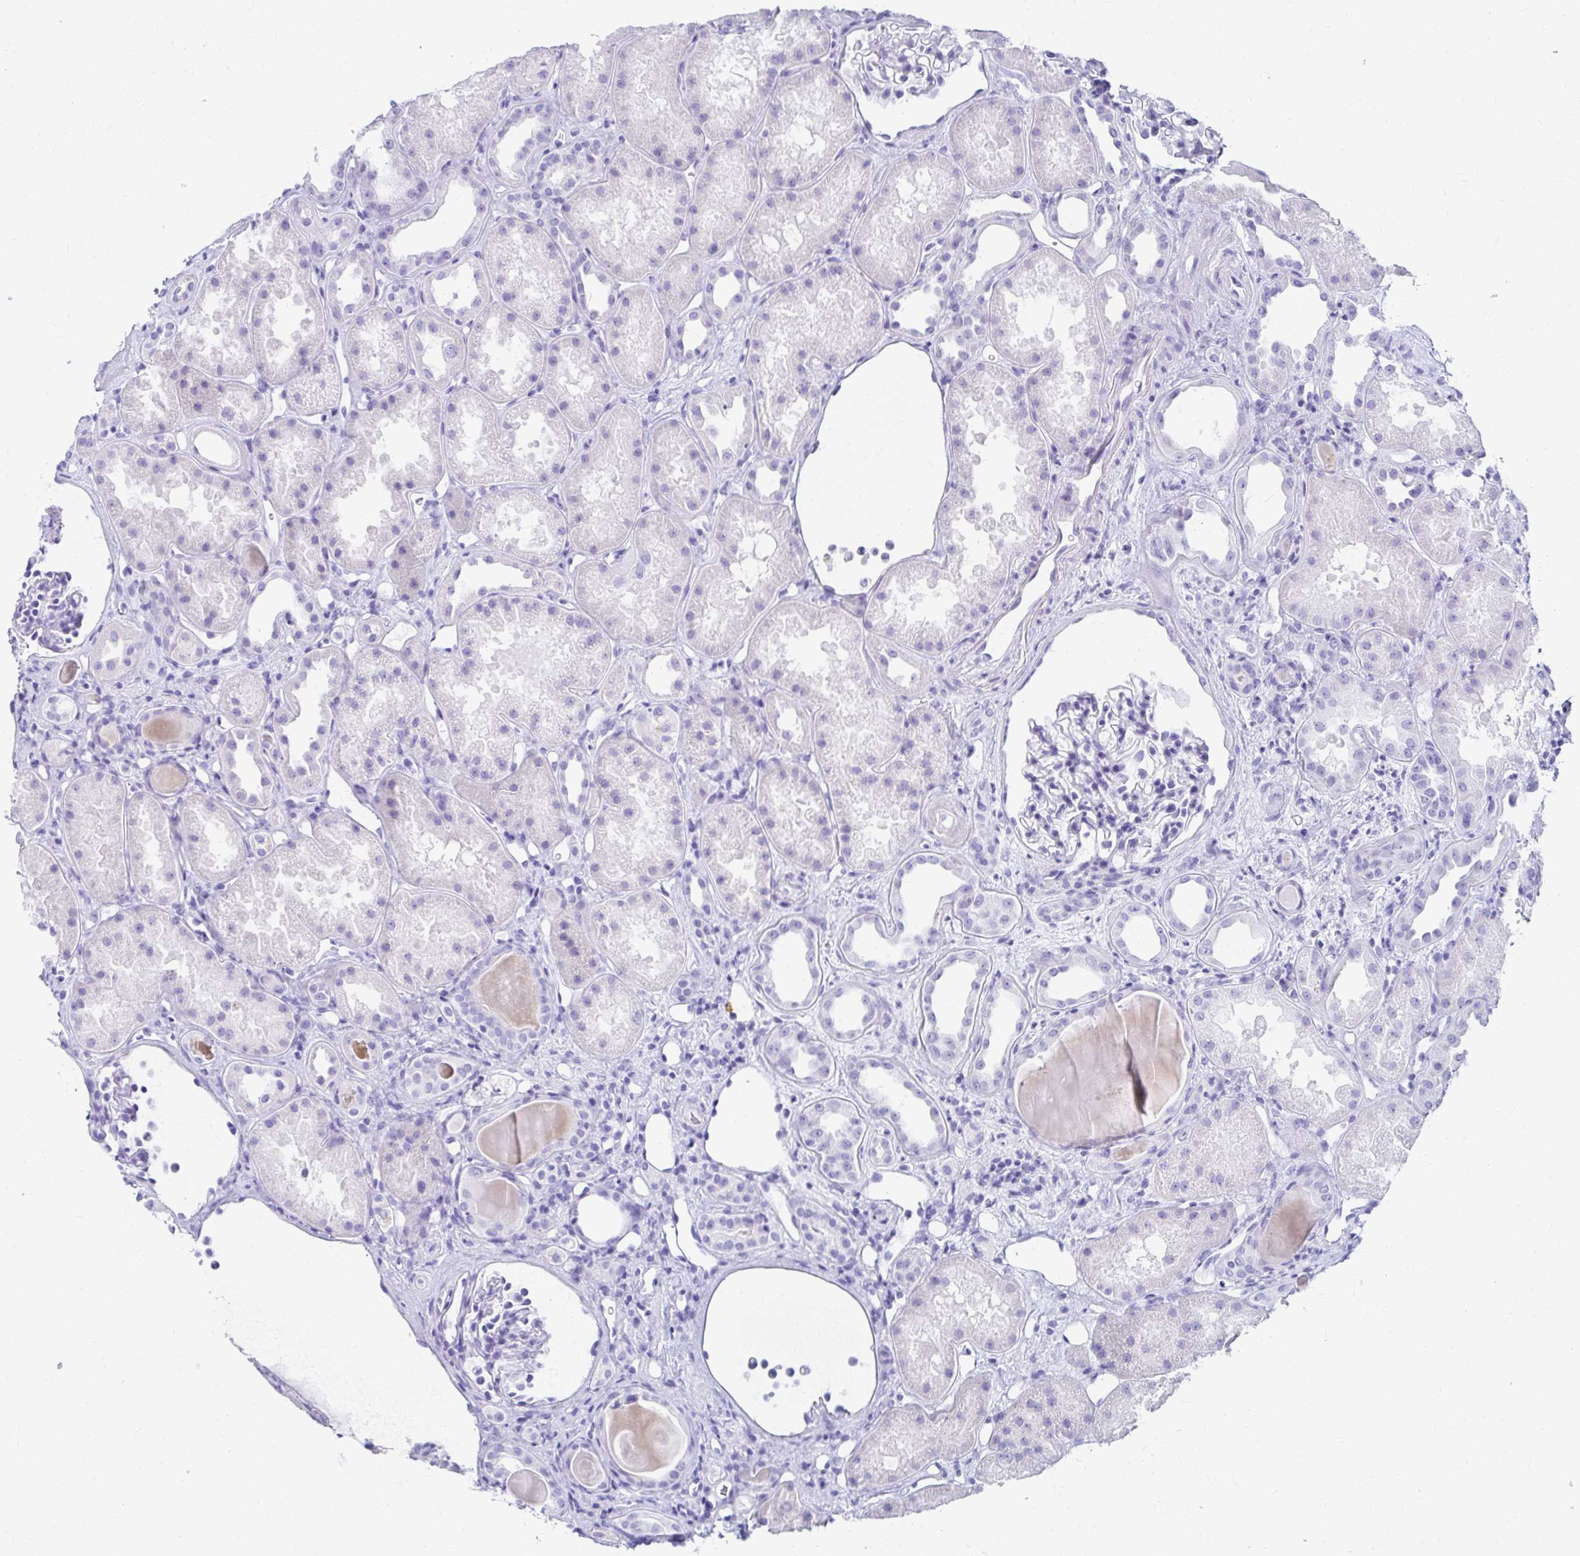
{"staining": {"intensity": "negative", "quantity": "none", "location": "none"}, "tissue": "kidney", "cell_type": "Cells in glomeruli", "image_type": "normal", "snomed": [{"axis": "morphology", "description": "Normal tissue, NOS"}, {"axis": "topography", "description": "Kidney"}], "caption": "High power microscopy image of an immunohistochemistry histopathology image of unremarkable kidney, revealing no significant expression in cells in glomeruli. (IHC, brightfield microscopy, high magnification).", "gene": "DPEP3", "patient": {"sex": "male", "age": 61}}